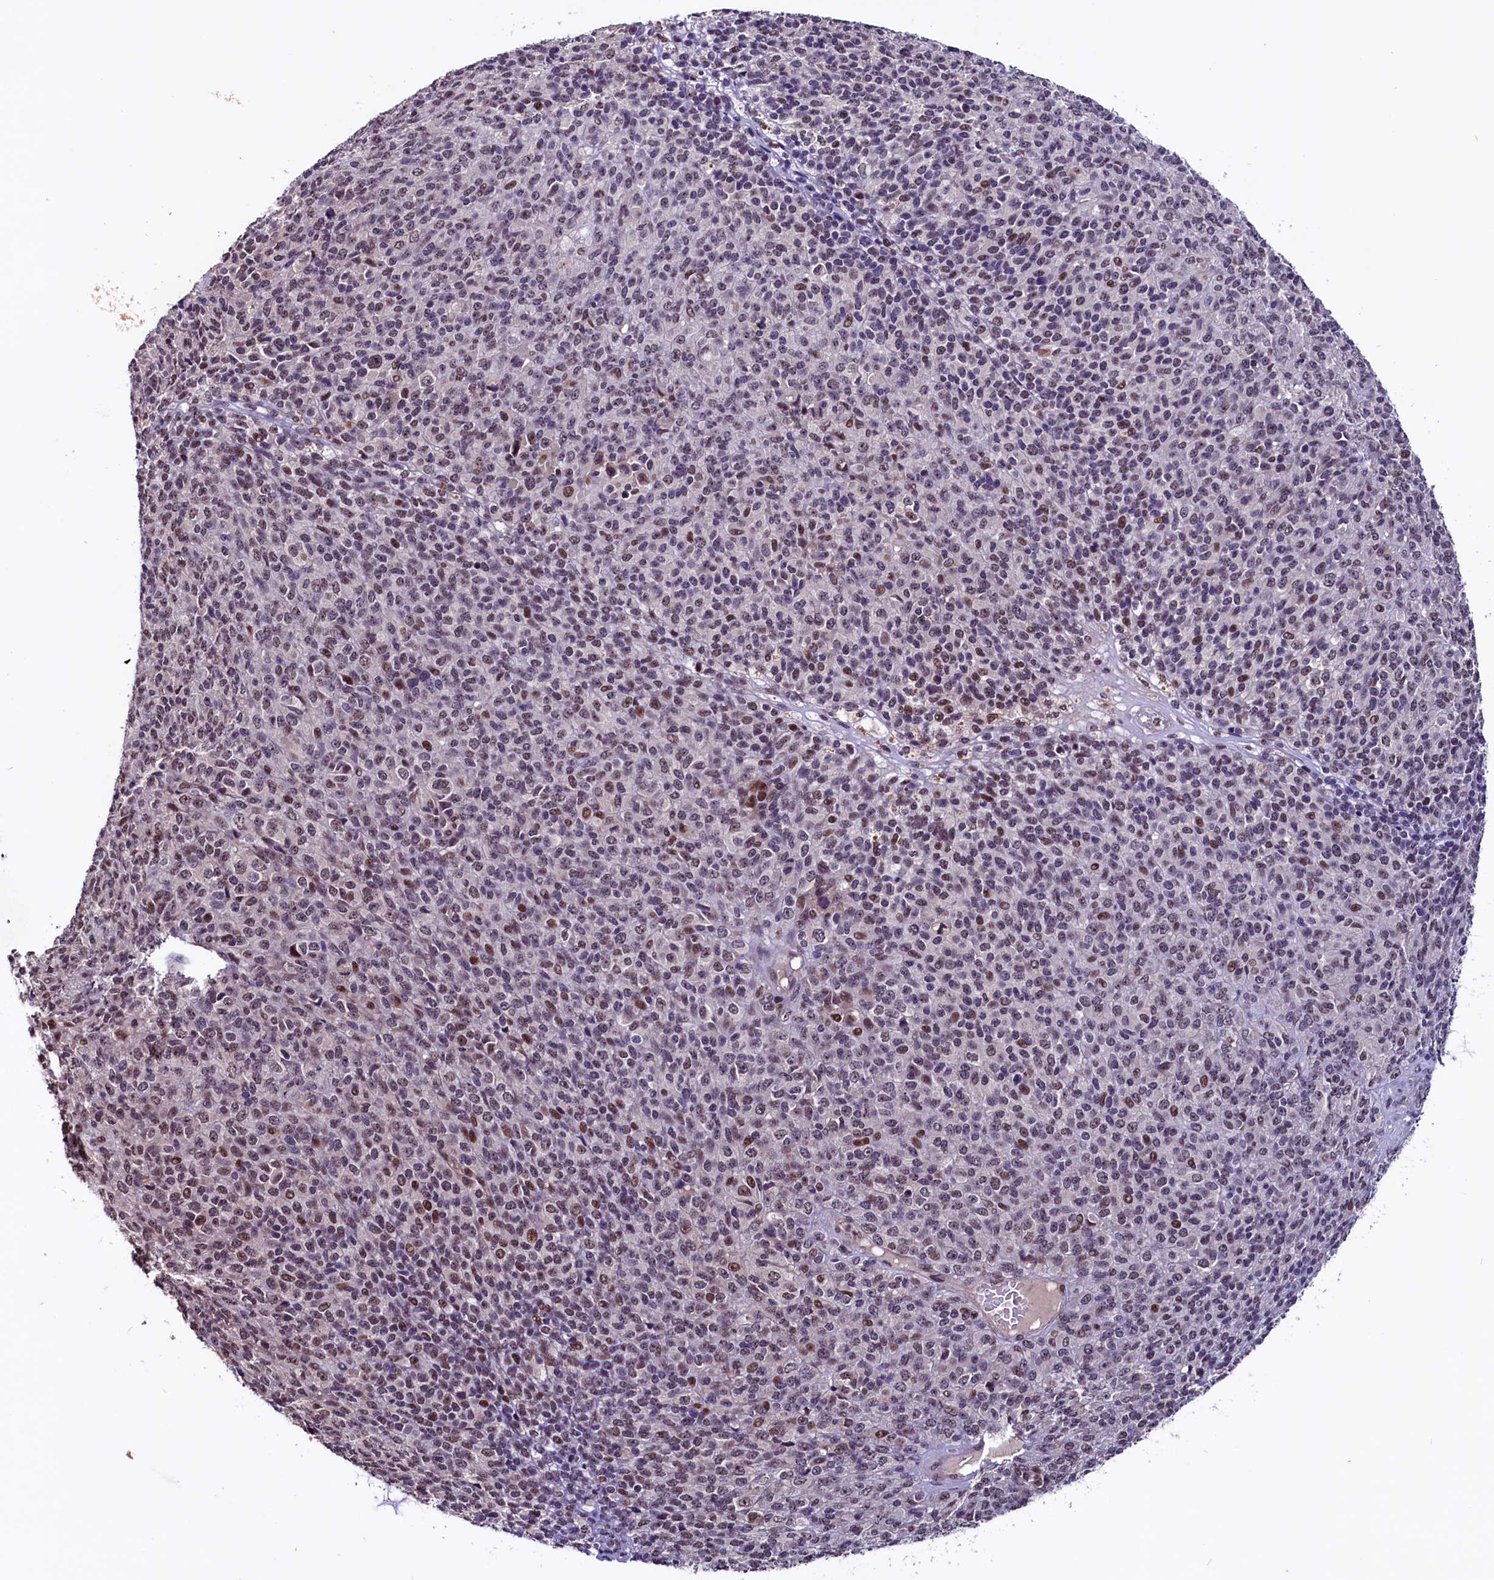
{"staining": {"intensity": "moderate", "quantity": "25%-75%", "location": "nuclear"}, "tissue": "melanoma", "cell_type": "Tumor cells", "image_type": "cancer", "snomed": [{"axis": "morphology", "description": "Malignant melanoma, Metastatic site"}, {"axis": "topography", "description": "Brain"}], "caption": "Approximately 25%-75% of tumor cells in malignant melanoma (metastatic site) show moderate nuclear protein expression as visualized by brown immunohistochemical staining.", "gene": "RNMT", "patient": {"sex": "female", "age": 56}}